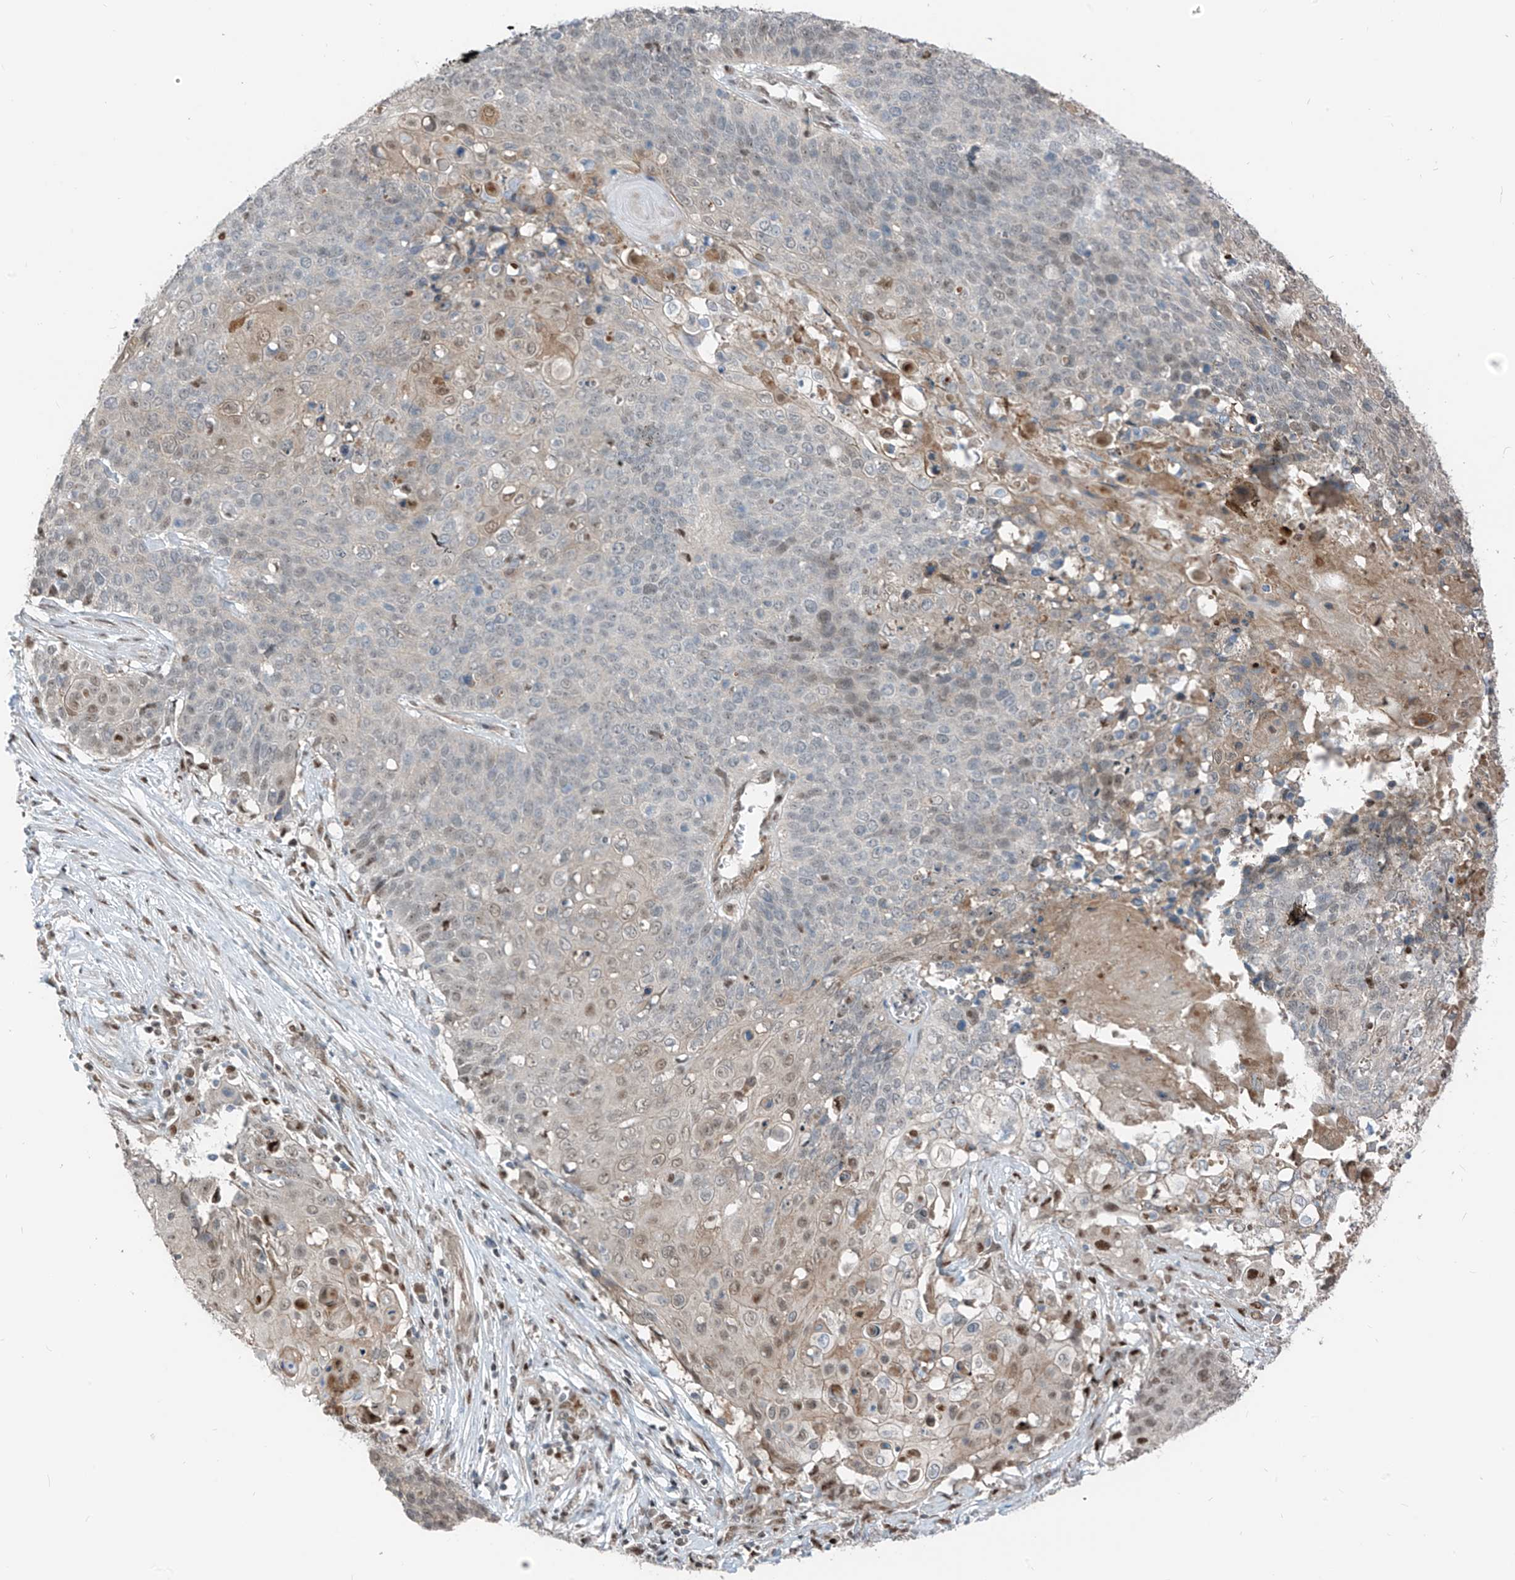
{"staining": {"intensity": "moderate", "quantity": "<25%", "location": "nuclear"}, "tissue": "cervical cancer", "cell_type": "Tumor cells", "image_type": "cancer", "snomed": [{"axis": "morphology", "description": "Squamous cell carcinoma, NOS"}, {"axis": "topography", "description": "Cervix"}], "caption": "High-power microscopy captured an immunohistochemistry micrograph of squamous cell carcinoma (cervical), revealing moderate nuclear expression in approximately <25% of tumor cells. The staining was performed using DAB (3,3'-diaminobenzidine), with brown indicating positive protein expression. Nuclei are stained blue with hematoxylin.", "gene": "RBP7", "patient": {"sex": "female", "age": 39}}